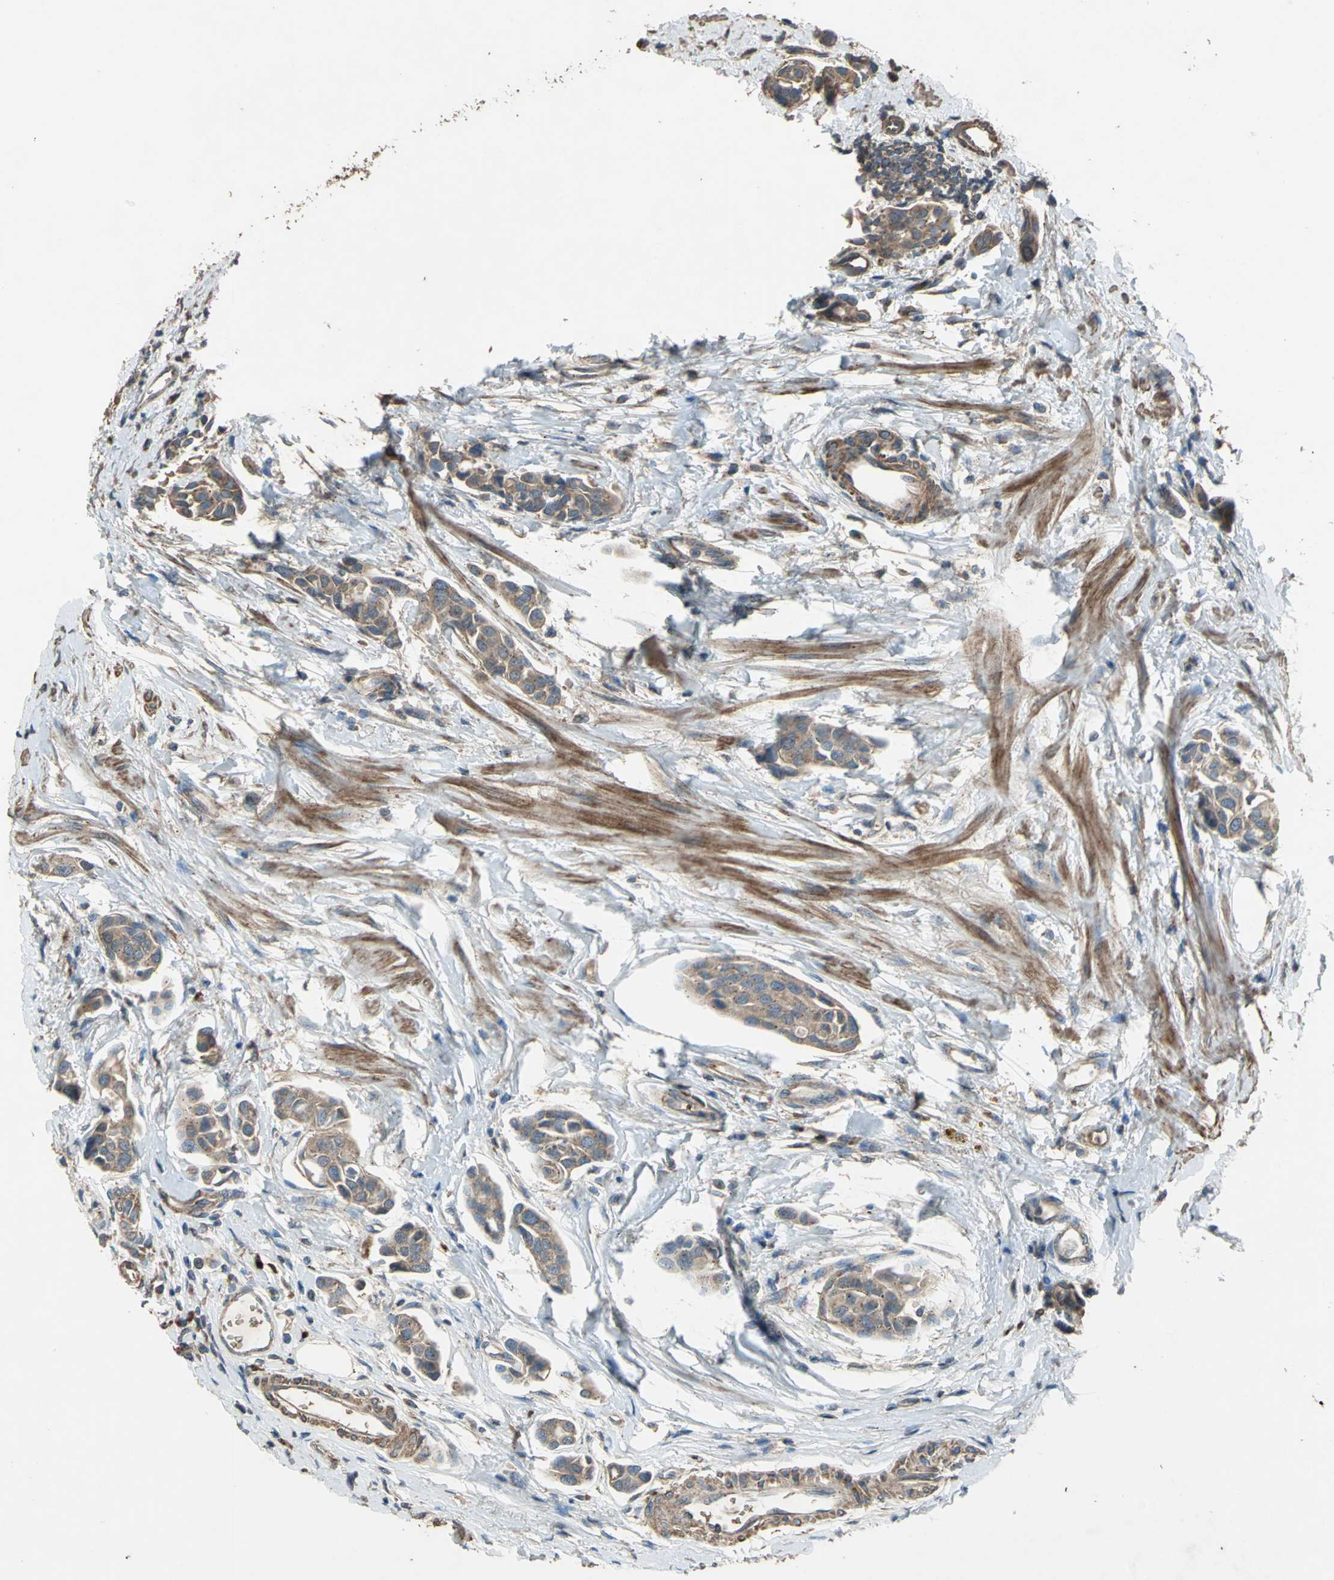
{"staining": {"intensity": "moderate", "quantity": ">75%", "location": "cytoplasmic/membranous"}, "tissue": "urothelial cancer", "cell_type": "Tumor cells", "image_type": "cancer", "snomed": [{"axis": "morphology", "description": "Urothelial carcinoma, High grade"}, {"axis": "topography", "description": "Urinary bladder"}], "caption": "DAB (3,3'-diaminobenzidine) immunohistochemical staining of urothelial cancer demonstrates moderate cytoplasmic/membranous protein expression in approximately >75% of tumor cells.", "gene": "POLRMT", "patient": {"sex": "male", "age": 78}}